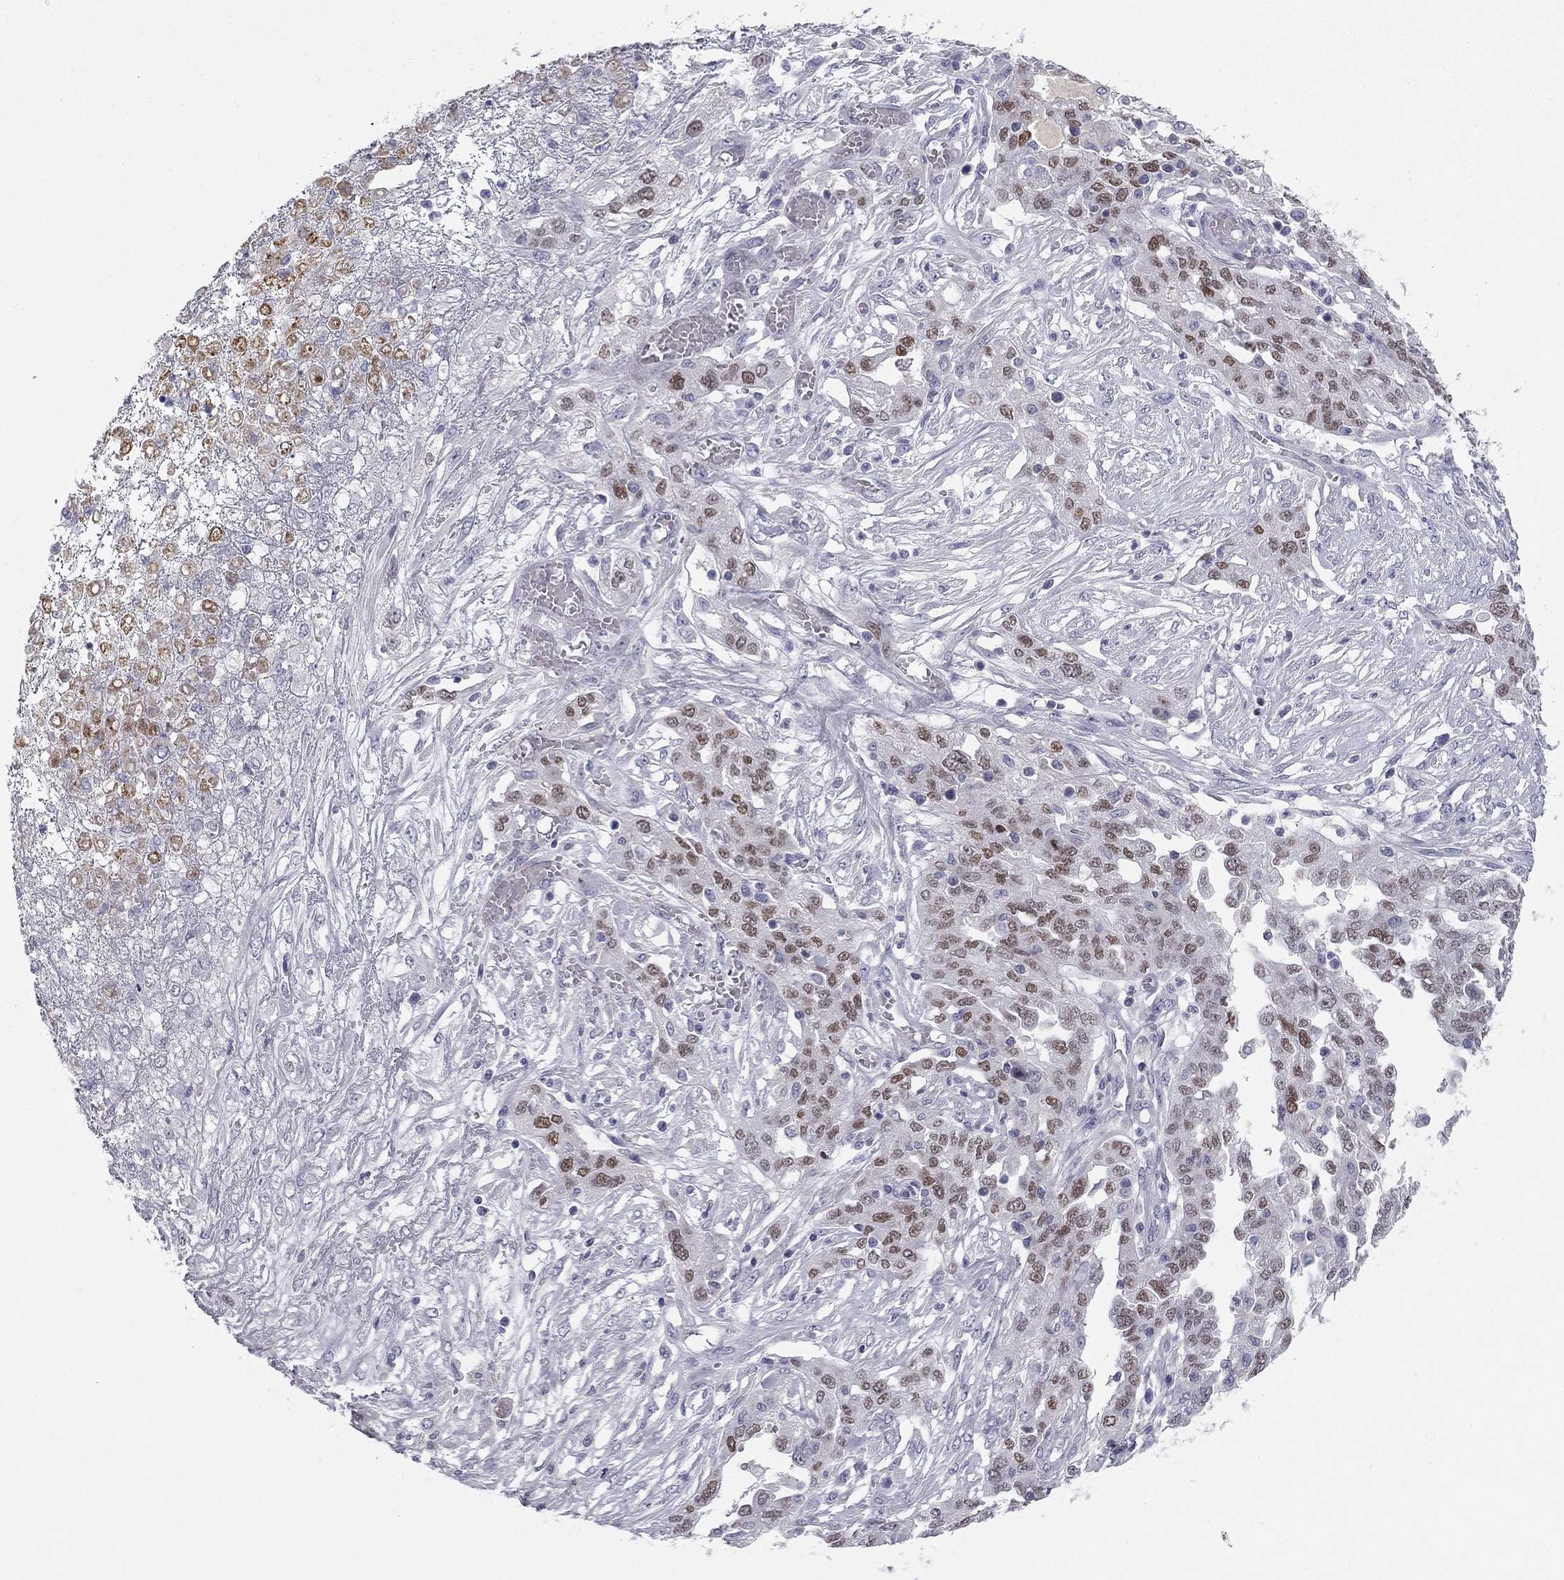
{"staining": {"intensity": "moderate", "quantity": "25%-75%", "location": "nuclear"}, "tissue": "ovarian cancer", "cell_type": "Tumor cells", "image_type": "cancer", "snomed": [{"axis": "morphology", "description": "Cystadenocarcinoma, serous, NOS"}, {"axis": "topography", "description": "Ovary"}], "caption": "Immunohistochemical staining of human serous cystadenocarcinoma (ovarian) exhibits medium levels of moderate nuclear expression in approximately 25%-75% of tumor cells.", "gene": "TFAP2B", "patient": {"sex": "female", "age": 67}}